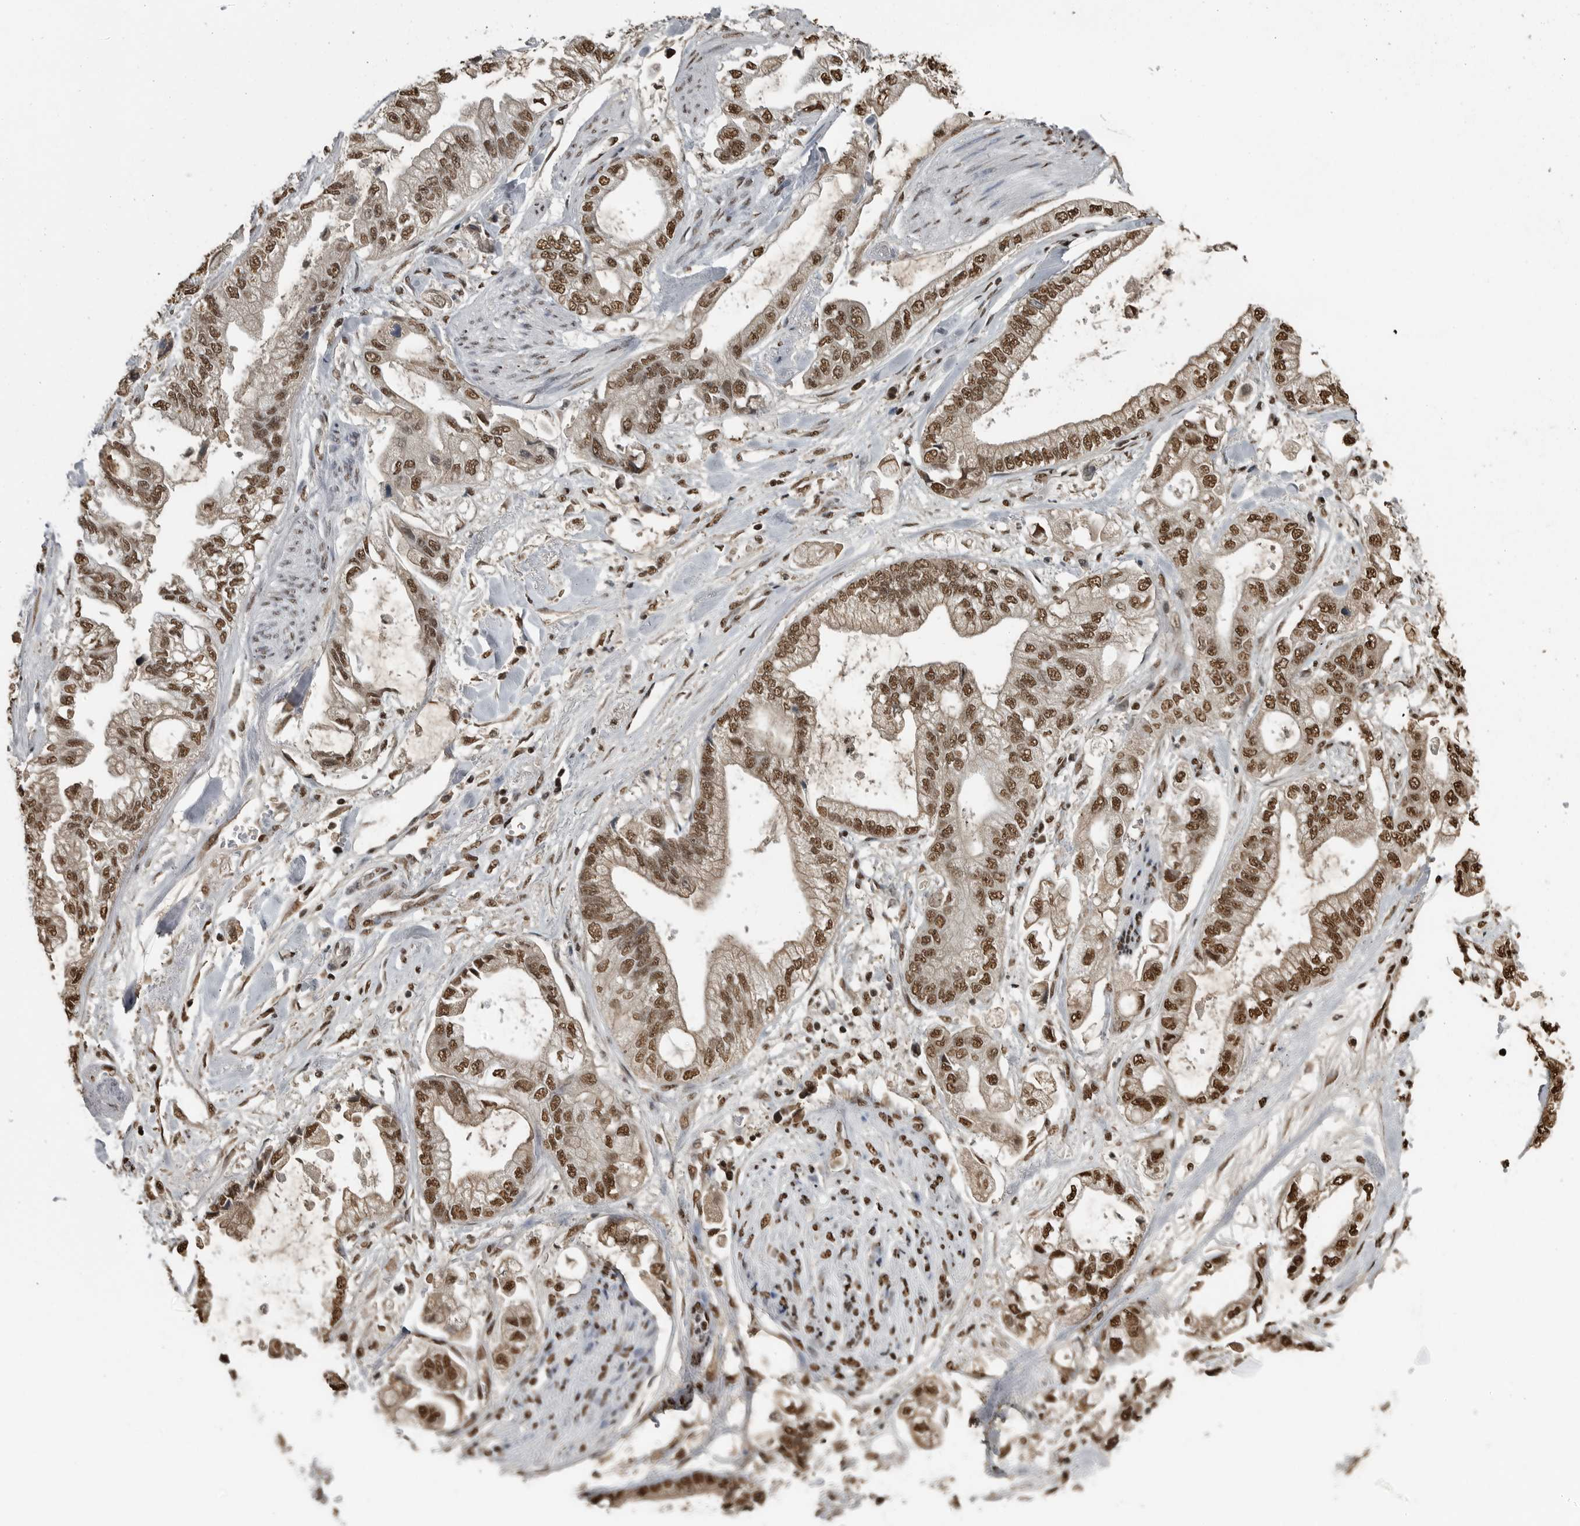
{"staining": {"intensity": "strong", "quantity": ">75%", "location": "nuclear"}, "tissue": "stomach cancer", "cell_type": "Tumor cells", "image_type": "cancer", "snomed": [{"axis": "morphology", "description": "Normal tissue, NOS"}, {"axis": "morphology", "description": "Adenocarcinoma, NOS"}, {"axis": "topography", "description": "Stomach"}], "caption": "Human stomach cancer stained with a protein marker displays strong staining in tumor cells.", "gene": "TGS1", "patient": {"sex": "male", "age": 62}}